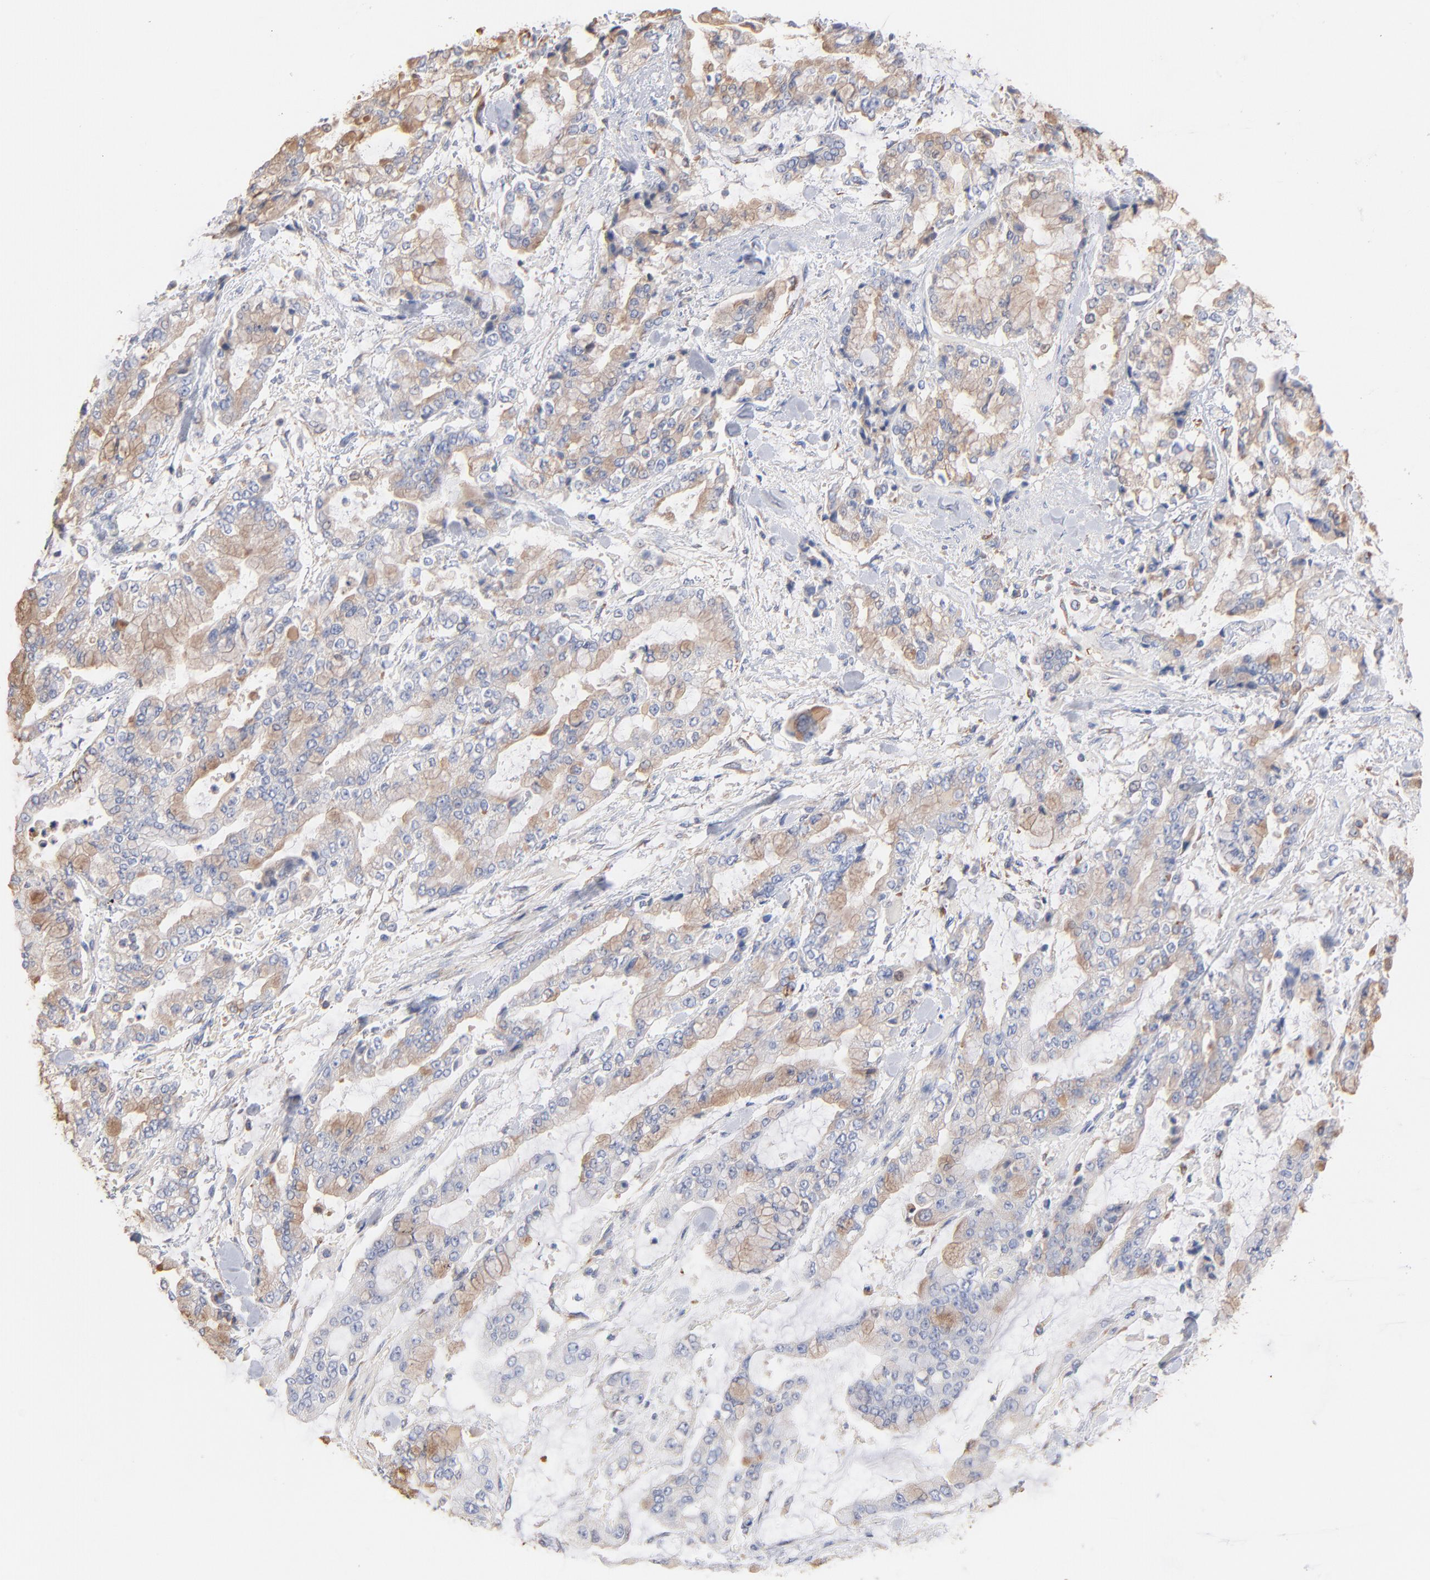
{"staining": {"intensity": "weak", "quantity": ">75%", "location": "cytoplasmic/membranous"}, "tissue": "stomach cancer", "cell_type": "Tumor cells", "image_type": "cancer", "snomed": [{"axis": "morphology", "description": "Normal tissue, NOS"}, {"axis": "morphology", "description": "Adenocarcinoma, NOS"}, {"axis": "topography", "description": "Stomach, upper"}, {"axis": "topography", "description": "Stomach"}], "caption": "Immunohistochemical staining of human stomach cancer (adenocarcinoma) displays weak cytoplasmic/membranous protein positivity in about >75% of tumor cells.", "gene": "SEPTIN6", "patient": {"sex": "male", "age": 76}}